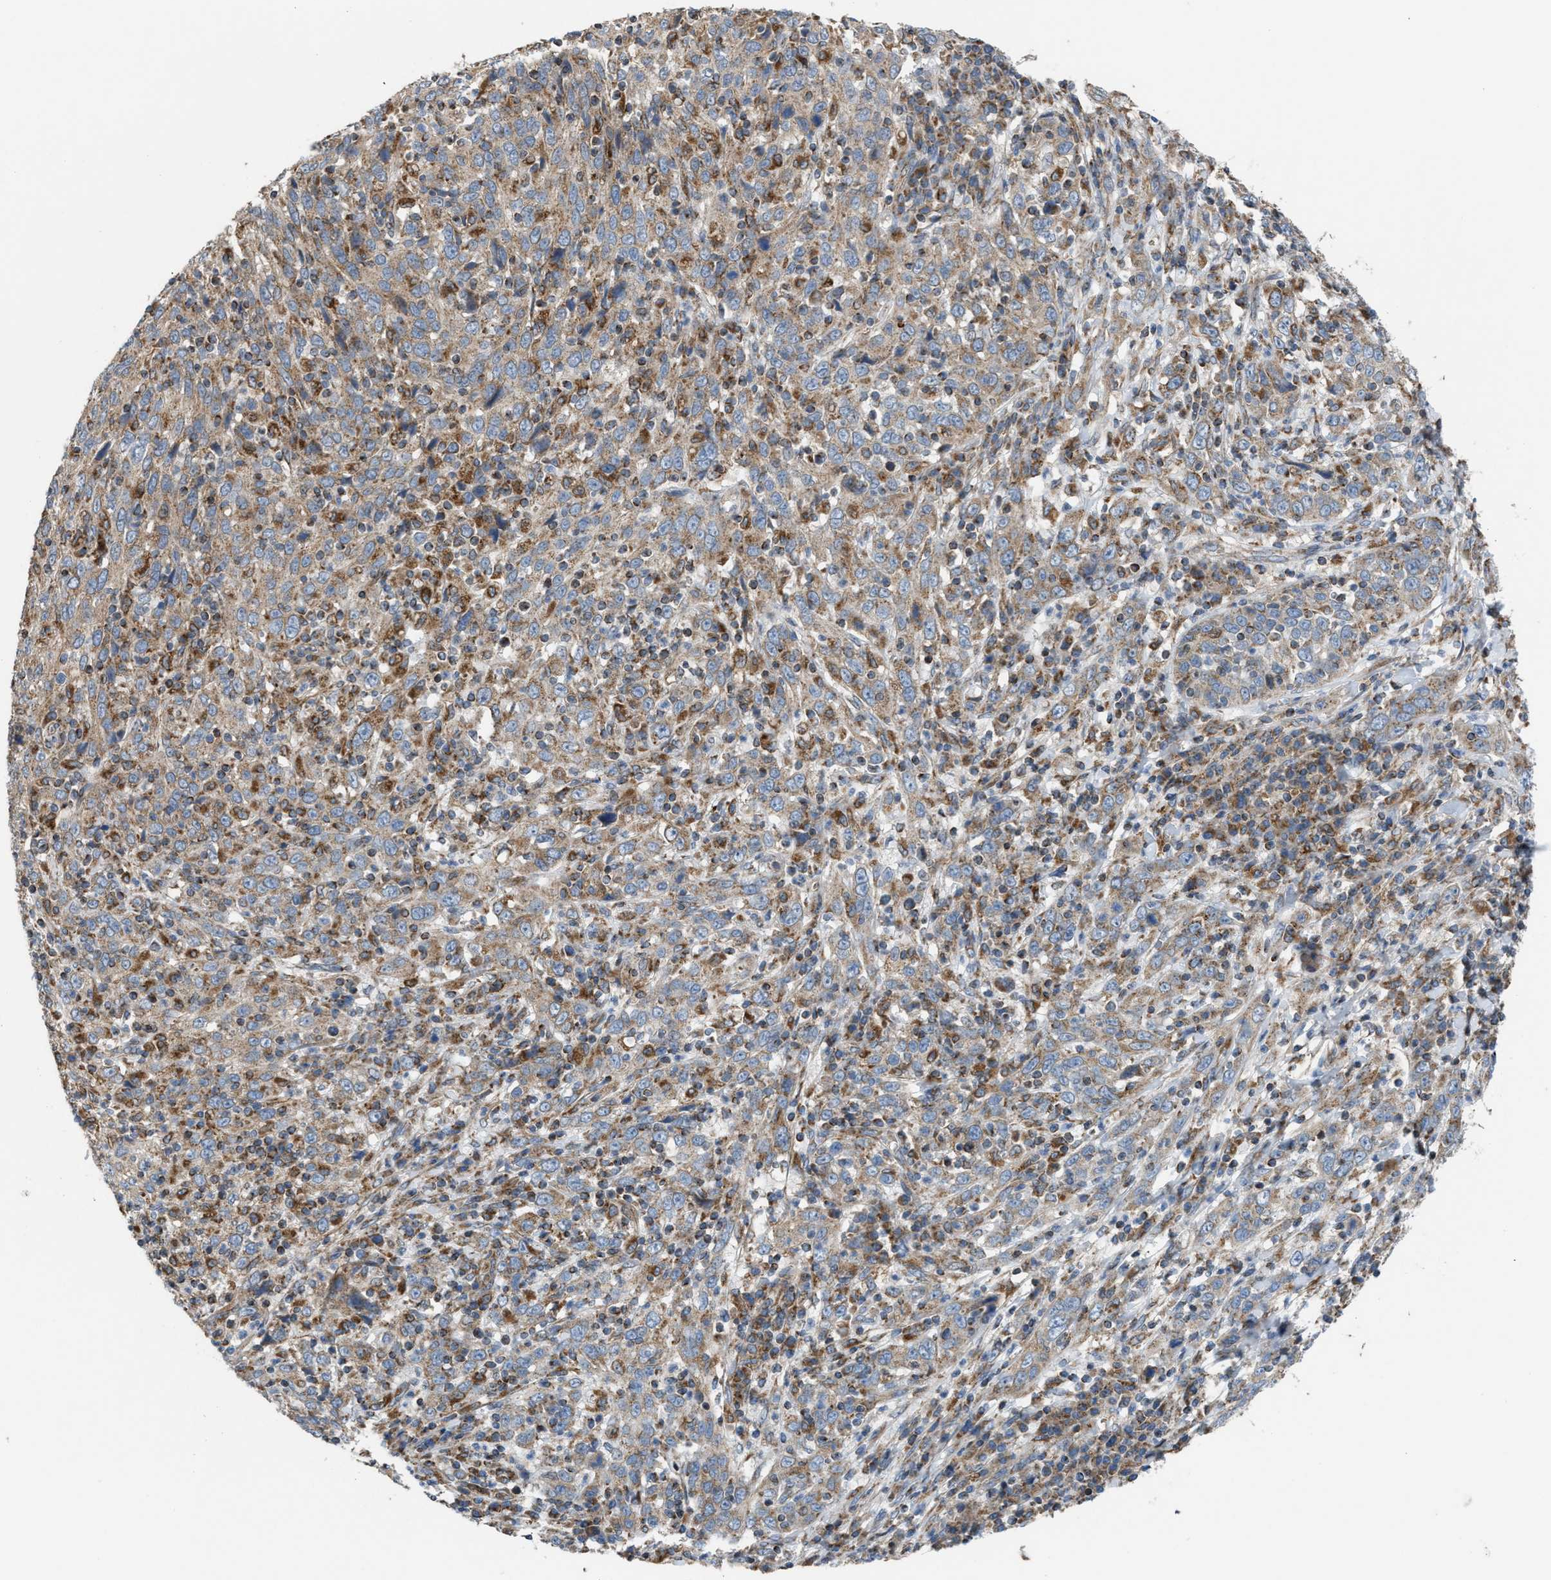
{"staining": {"intensity": "weak", "quantity": ">75%", "location": "cytoplasmic/membranous"}, "tissue": "cervical cancer", "cell_type": "Tumor cells", "image_type": "cancer", "snomed": [{"axis": "morphology", "description": "Squamous cell carcinoma, NOS"}, {"axis": "topography", "description": "Cervix"}], "caption": "The immunohistochemical stain highlights weak cytoplasmic/membranous positivity in tumor cells of cervical cancer tissue.", "gene": "SLC10A3", "patient": {"sex": "female", "age": 46}}